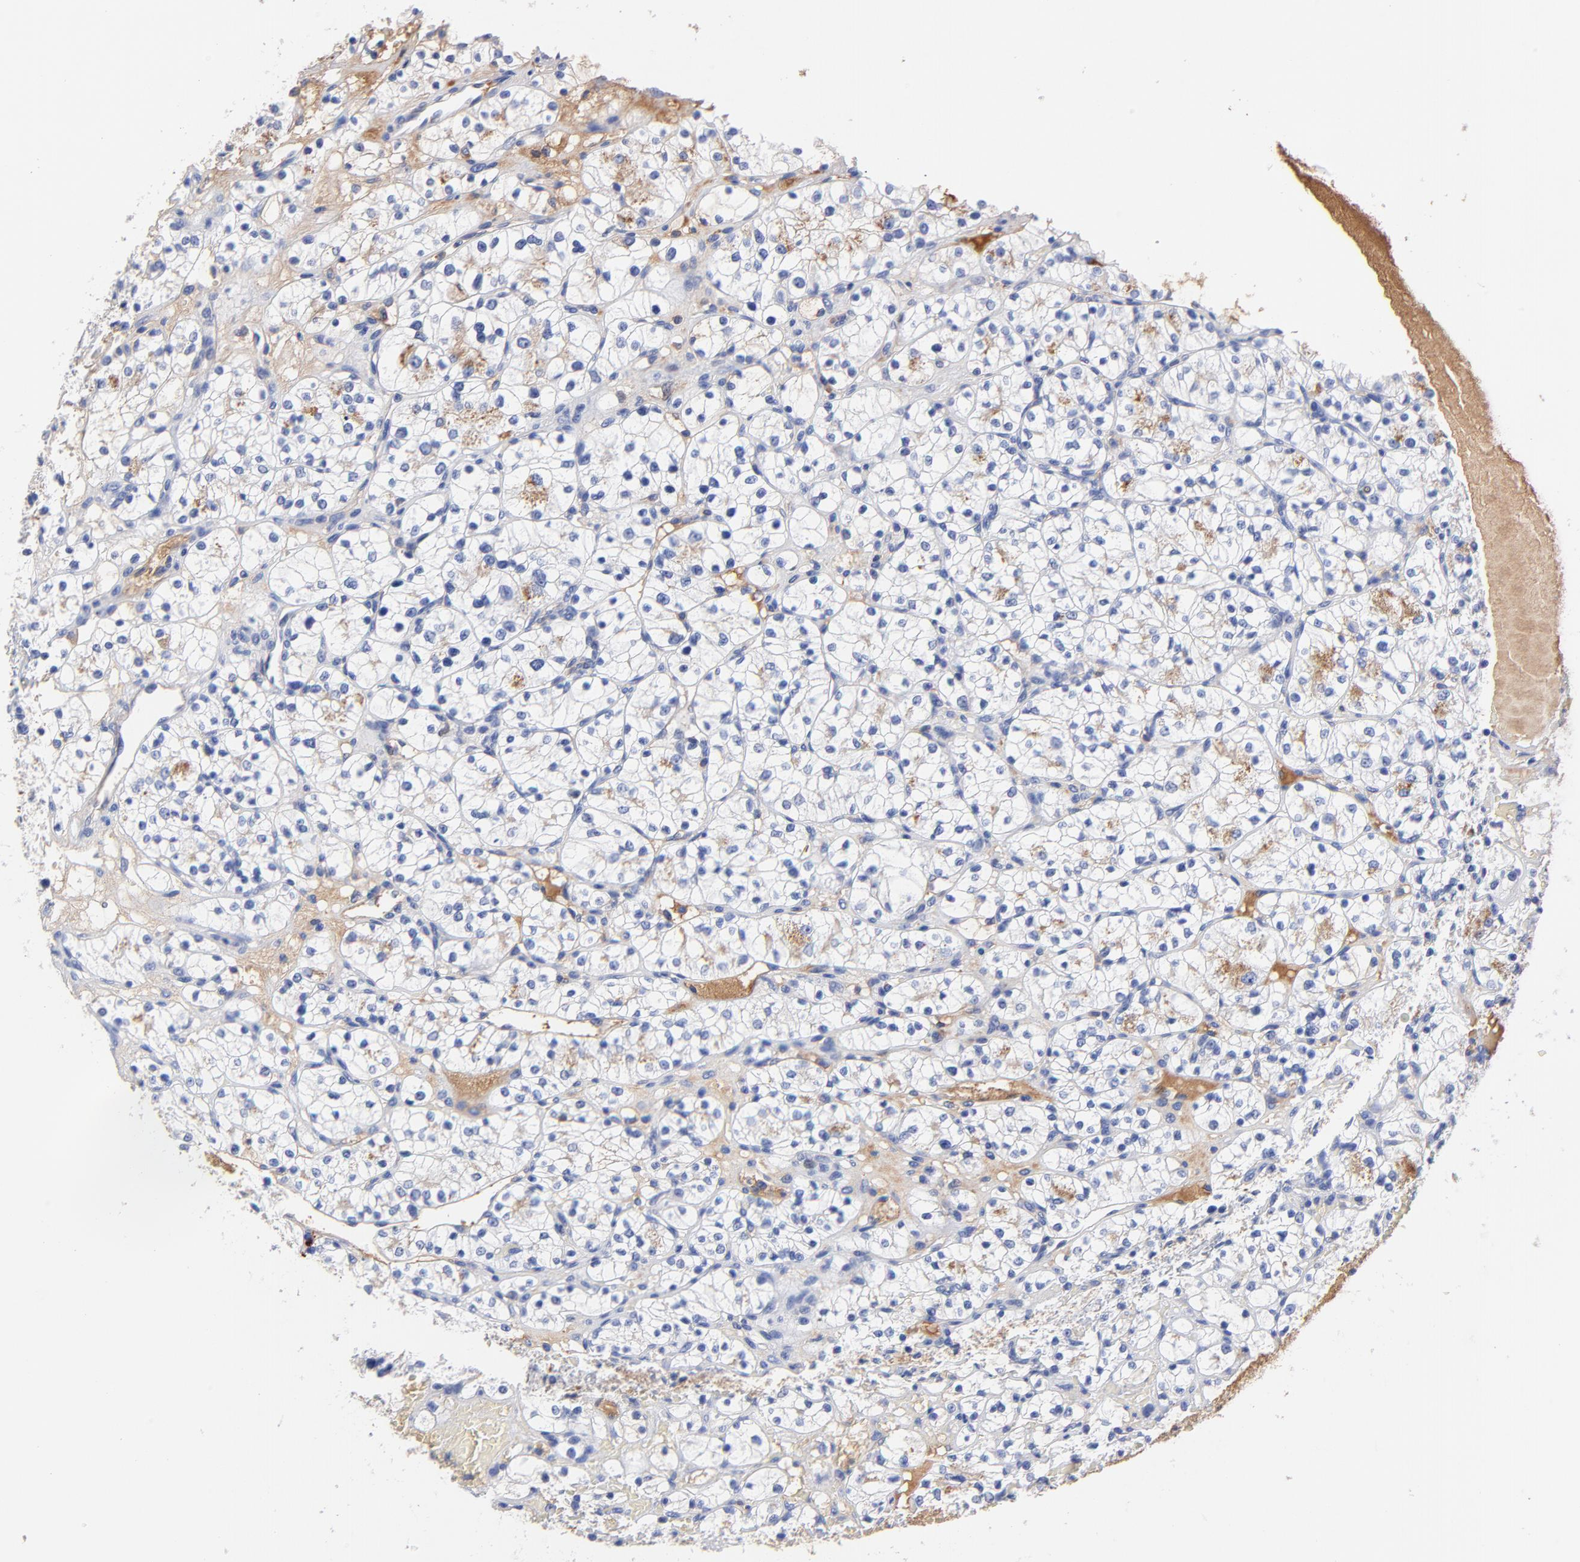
{"staining": {"intensity": "negative", "quantity": "none", "location": "none"}, "tissue": "renal cancer", "cell_type": "Tumor cells", "image_type": "cancer", "snomed": [{"axis": "morphology", "description": "Adenocarcinoma, NOS"}, {"axis": "topography", "description": "Kidney"}], "caption": "An image of renal cancer stained for a protein demonstrates no brown staining in tumor cells.", "gene": "IGLV3-10", "patient": {"sex": "female", "age": 60}}